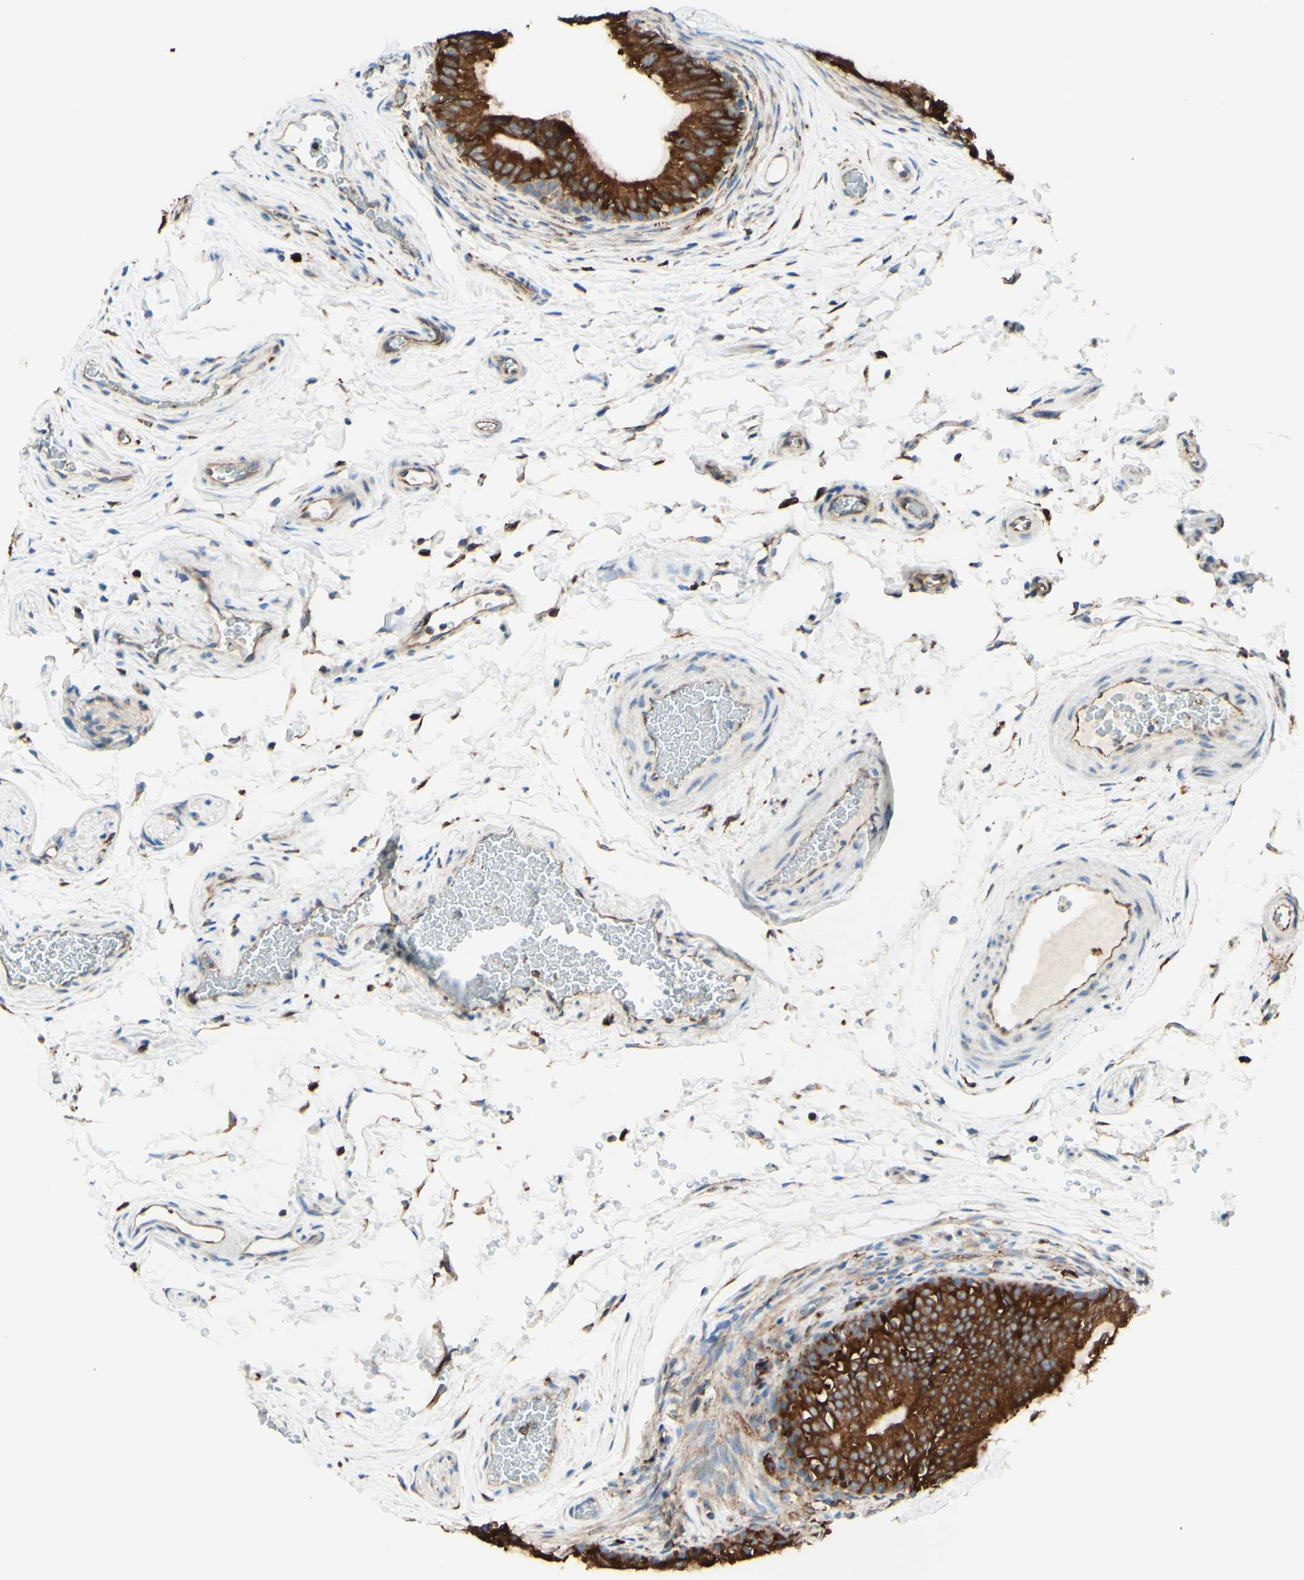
{"staining": {"intensity": "strong", "quantity": ">75%", "location": "cytoplasmic/membranous"}, "tissue": "epididymis", "cell_type": "Glandular cells", "image_type": "normal", "snomed": [{"axis": "morphology", "description": "Normal tissue, NOS"}, {"axis": "topography", "description": "Epididymis"}], "caption": "Normal epididymis exhibits strong cytoplasmic/membranous positivity in approximately >75% of glandular cells, visualized by immunohistochemistry. The protein of interest is shown in brown color, while the nuclei are stained blue.", "gene": "DNAJB11", "patient": {"sex": "male", "age": 36}}